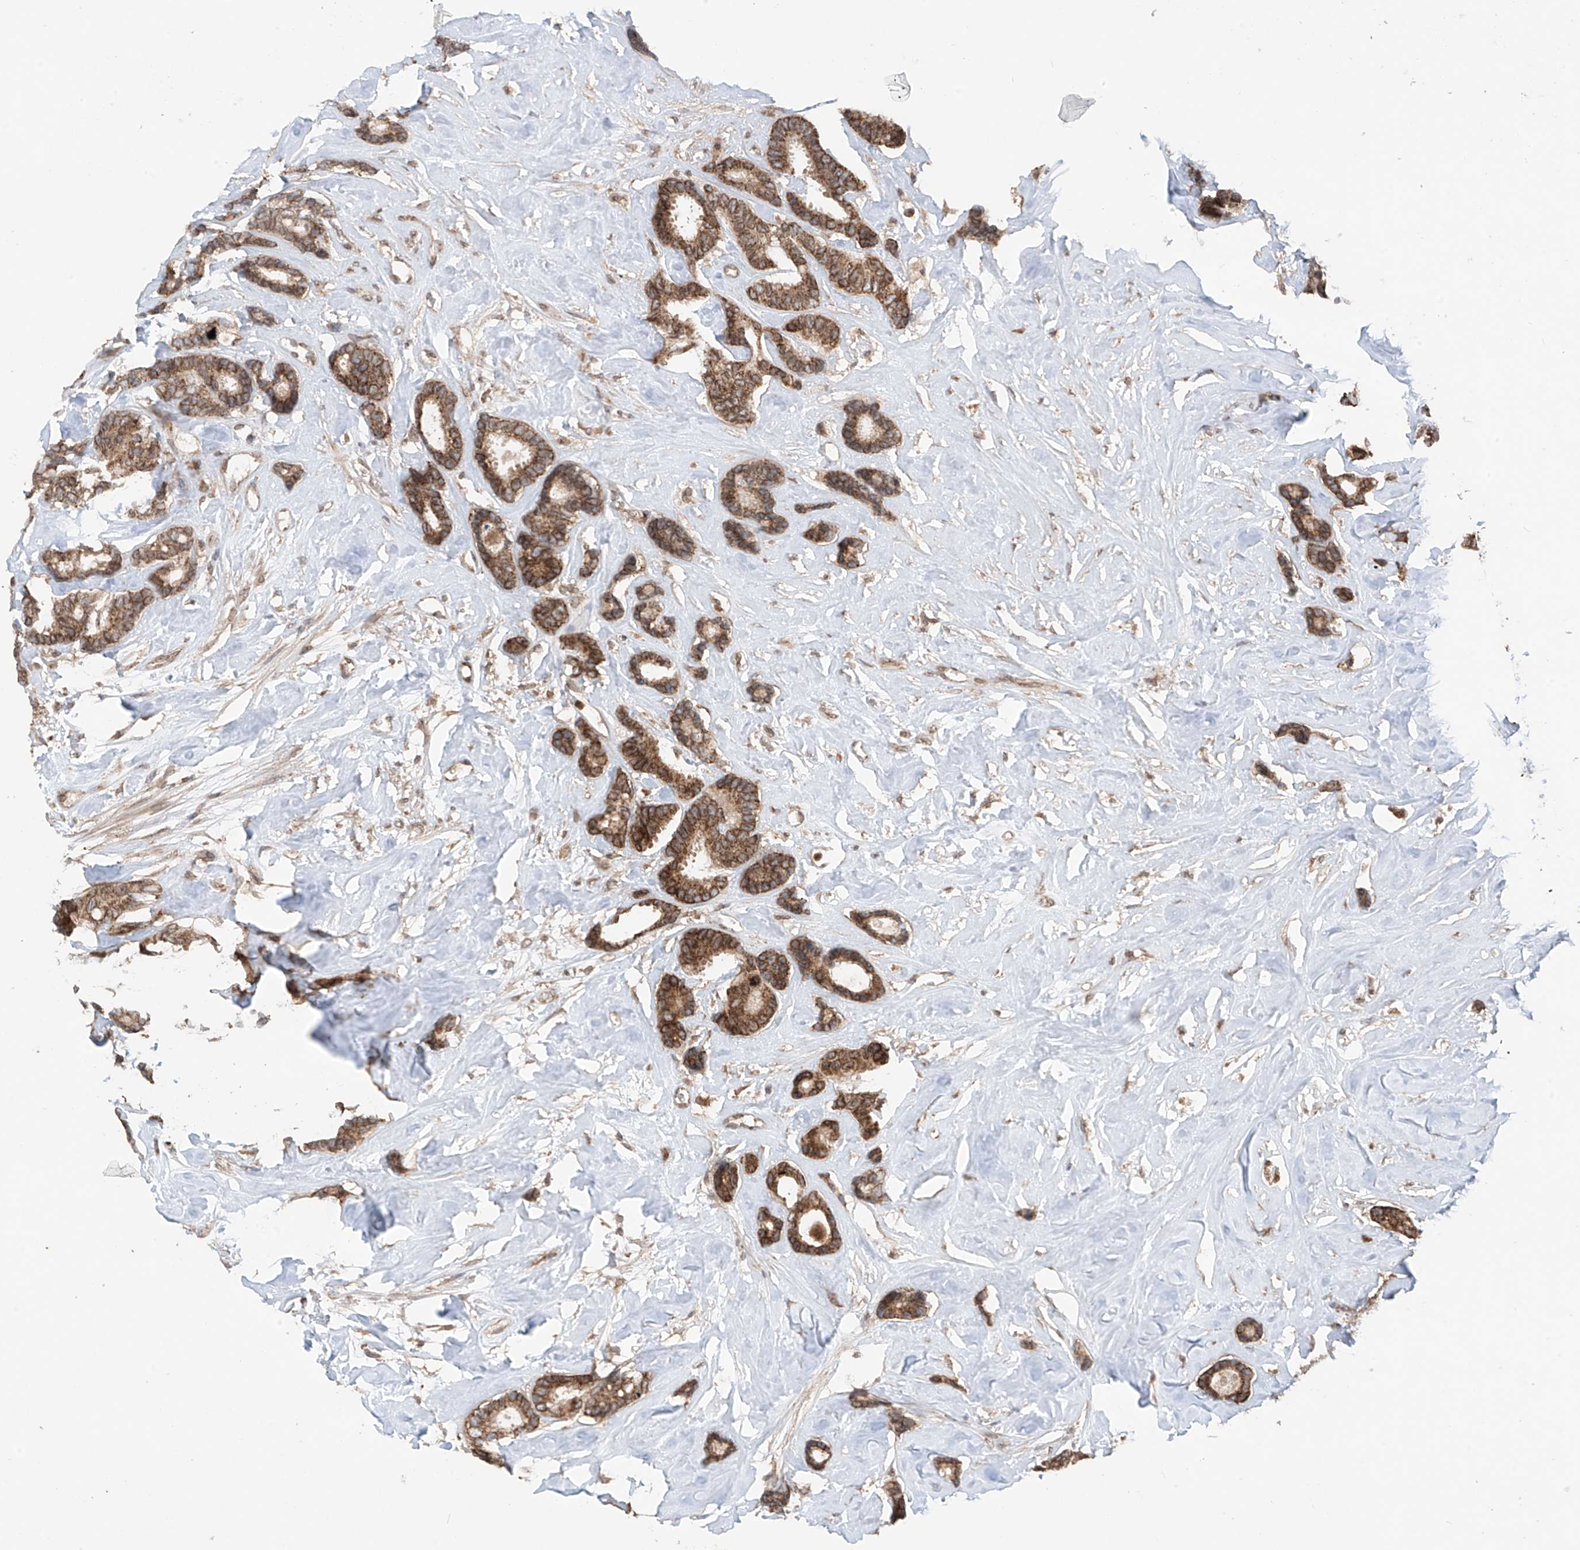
{"staining": {"intensity": "moderate", "quantity": ">75%", "location": "cytoplasmic/membranous"}, "tissue": "breast cancer", "cell_type": "Tumor cells", "image_type": "cancer", "snomed": [{"axis": "morphology", "description": "Duct carcinoma"}, {"axis": "topography", "description": "Breast"}], "caption": "Breast infiltrating ductal carcinoma stained for a protein (brown) exhibits moderate cytoplasmic/membranous positive staining in approximately >75% of tumor cells.", "gene": "AHCTF1", "patient": {"sex": "female", "age": 87}}